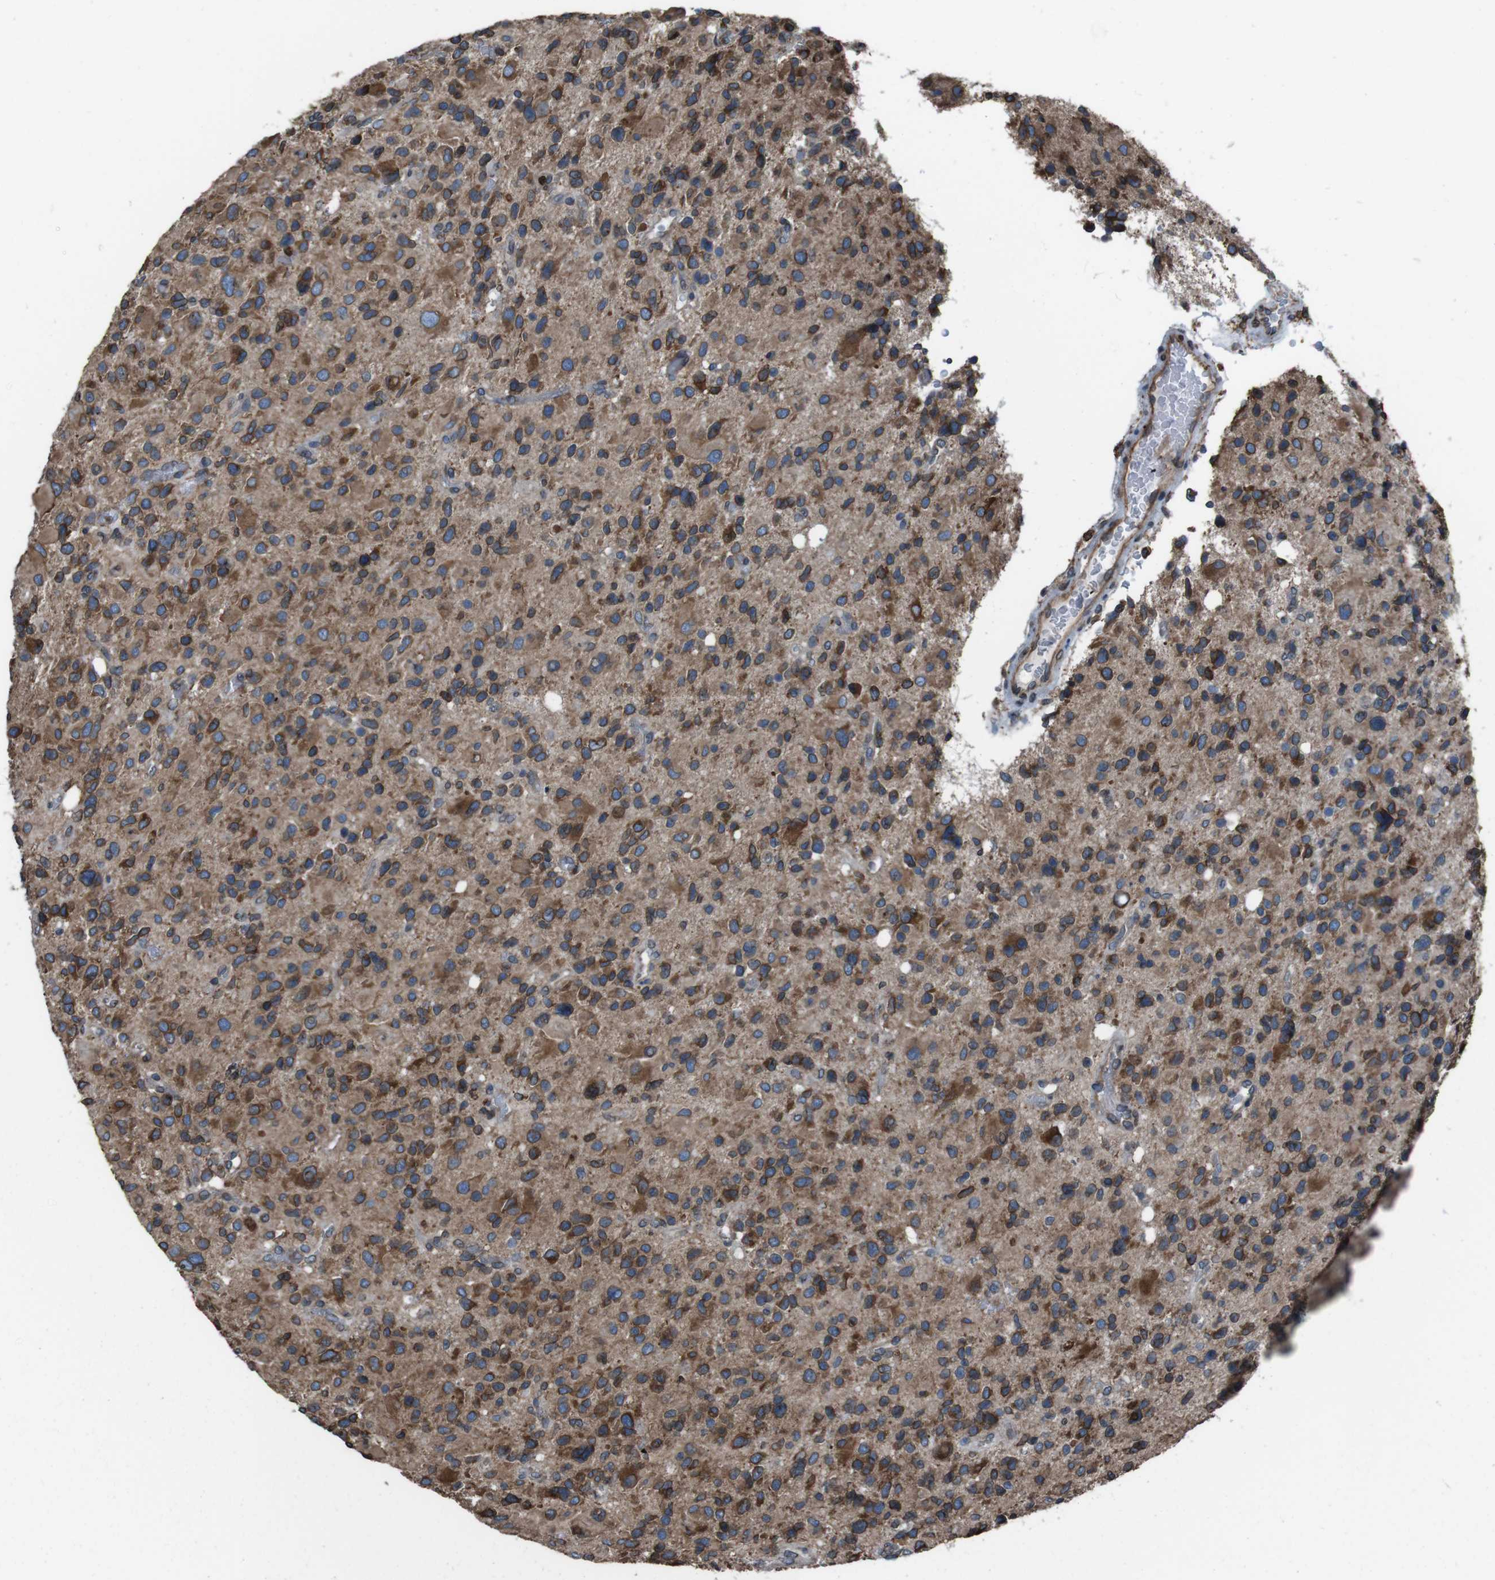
{"staining": {"intensity": "moderate", "quantity": "25%-75%", "location": "cytoplasmic/membranous"}, "tissue": "glioma", "cell_type": "Tumor cells", "image_type": "cancer", "snomed": [{"axis": "morphology", "description": "Glioma, malignant, High grade"}, {"axis": "topography", "description": "Brain"}], "caption": "Moderate cytoplasmic/membranous positivity is appreciated in about 25%-75% of tumor cells in malignant high-grade glioma.", "gene": "APMAP", "patient": {"sex": "male", "age": 48}}